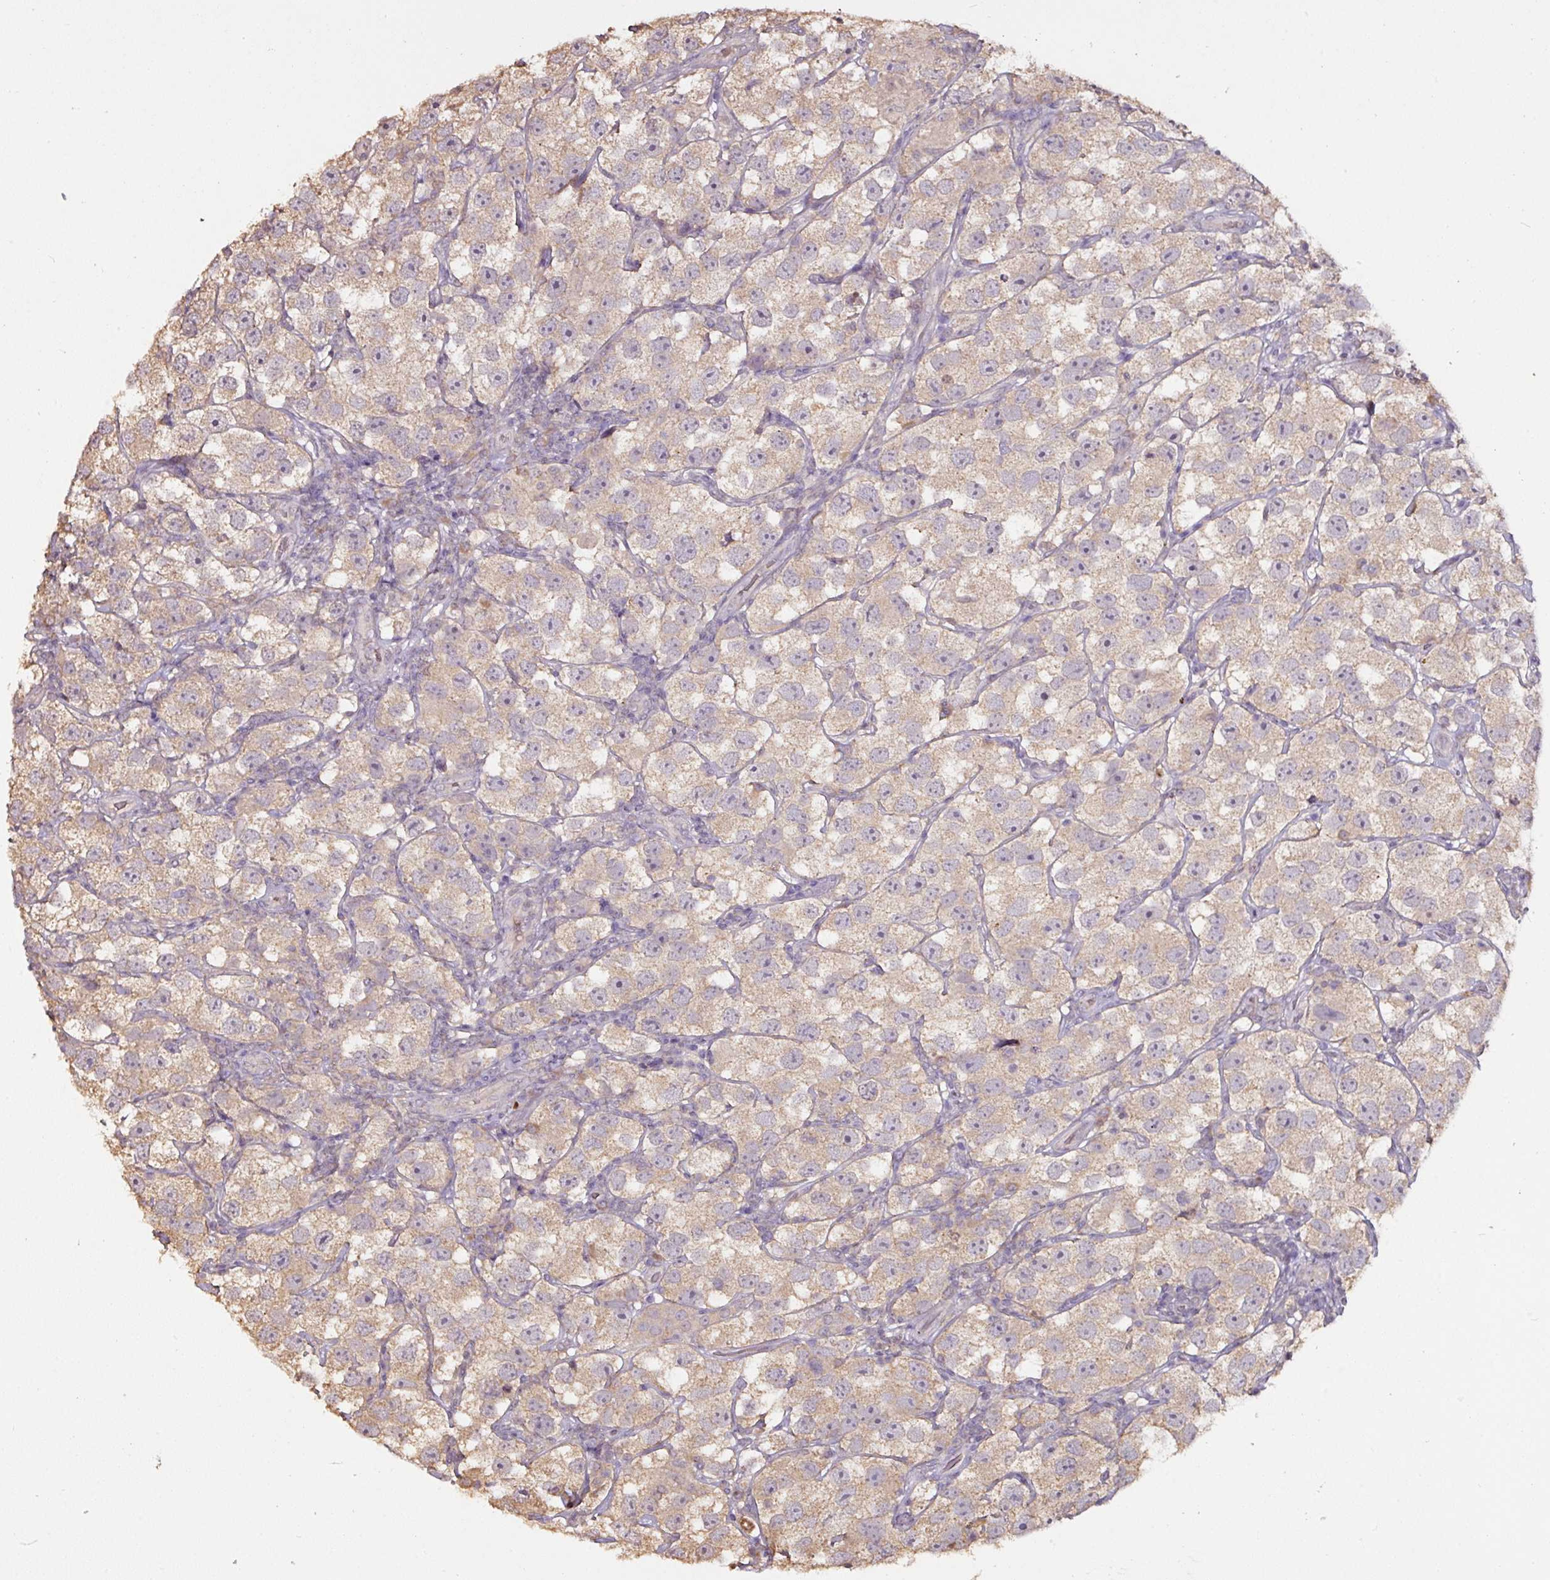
{"staining": {"intensity": "weak", "quantity": ">75%", "location": "cytoplasmic/membranous"}, "tissue": "testis cancer", "cell_type": "Tumor cells", "image_type": "cancer", "snomed": [{"axis": "morphology", "description": "Seminoma, NOS"}, {"axis": "topography", "description": "Testis"}], "caption": "IHC (DAB) staining of testis cancer (seminoma) exhibits weak cytoplasmic/membranous protein positivity in about >75% of tumor cells. (Brightfield microscopy of DAB IHC at high magnification).", "gene": "RPL38", "patient": {"sex": "male", "age": 26}}